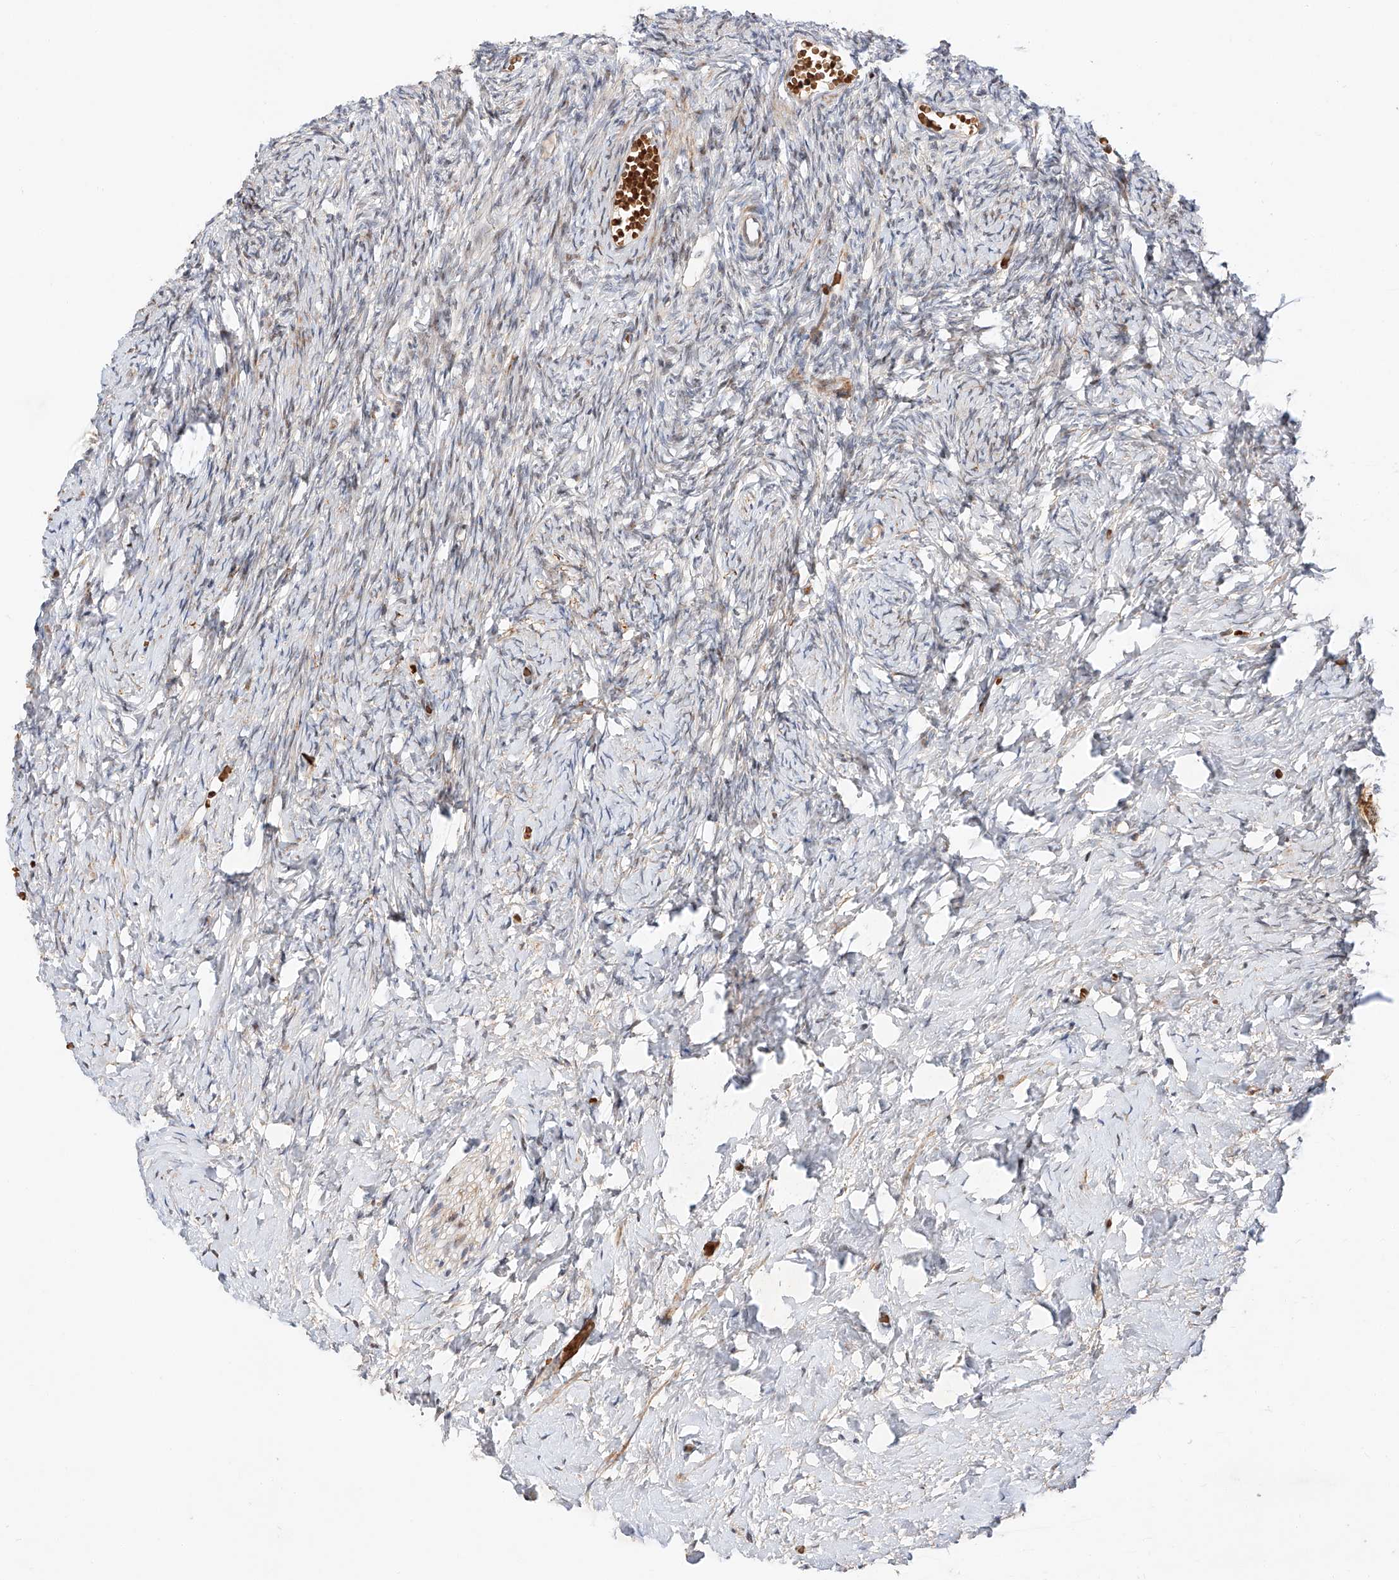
{"staining": {"intensity": "moderate", "quantity": "<25%", "location": "cytoplasmic/membranous"}, "tissue": "ovary", "cell_type": "Ovarian stroma cells", "image_type": "normal", "snomed": [{"axis": "morphology", "description": "Normal tissue, NOS"}, {"axis": "topography", "description": "Ovary"}], "caption": "Ovarian stroma cells display low levels of moderate cytoplasmic/membranous expression in approximately <25% of cells in benign ovary.", "gene": "USF3", "patient": {"sex": "female", "age": 27}}